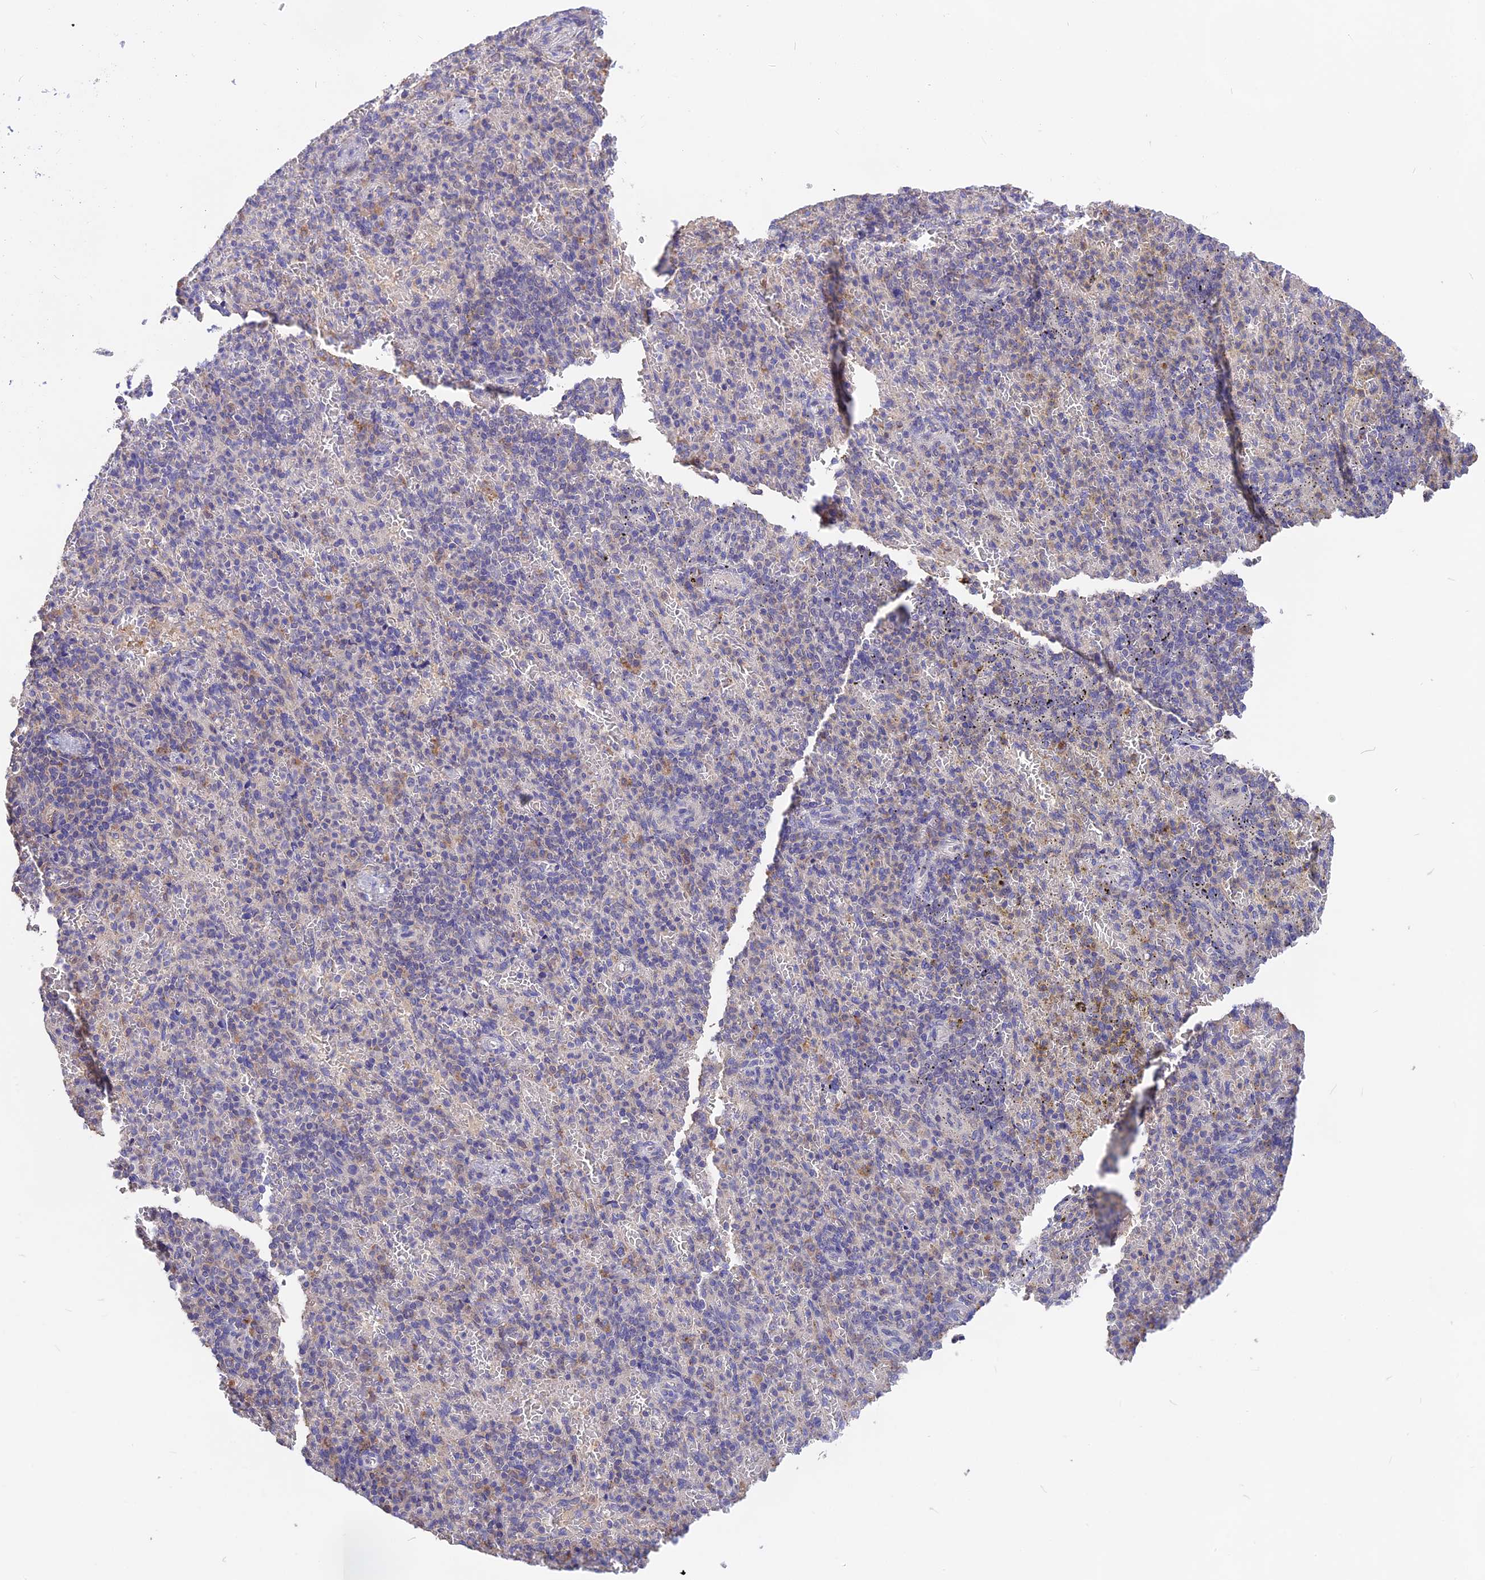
{"staining": {"intensity": "negative", "quantity": "none", "location": "none"}, "tissue": "spleen", "cell_type": "Cells in red pulp", "image_type": "normal", "snomed": [{"axis": "morphology", "description": "Normal tissue, NOS"}, {"axis": "topography", "description": "Spleen"}], "caption": "Cells in red pulp are negative for brown protein staining in unremarkable spleen. (Stains: DAB immunohistochemistry (IHC) with hematoxylin counter stain, Microscopy: brightfield microscopy at high magnification).", "gene": "NUDT8", "patient": {"sex": "female", "age": 74}}